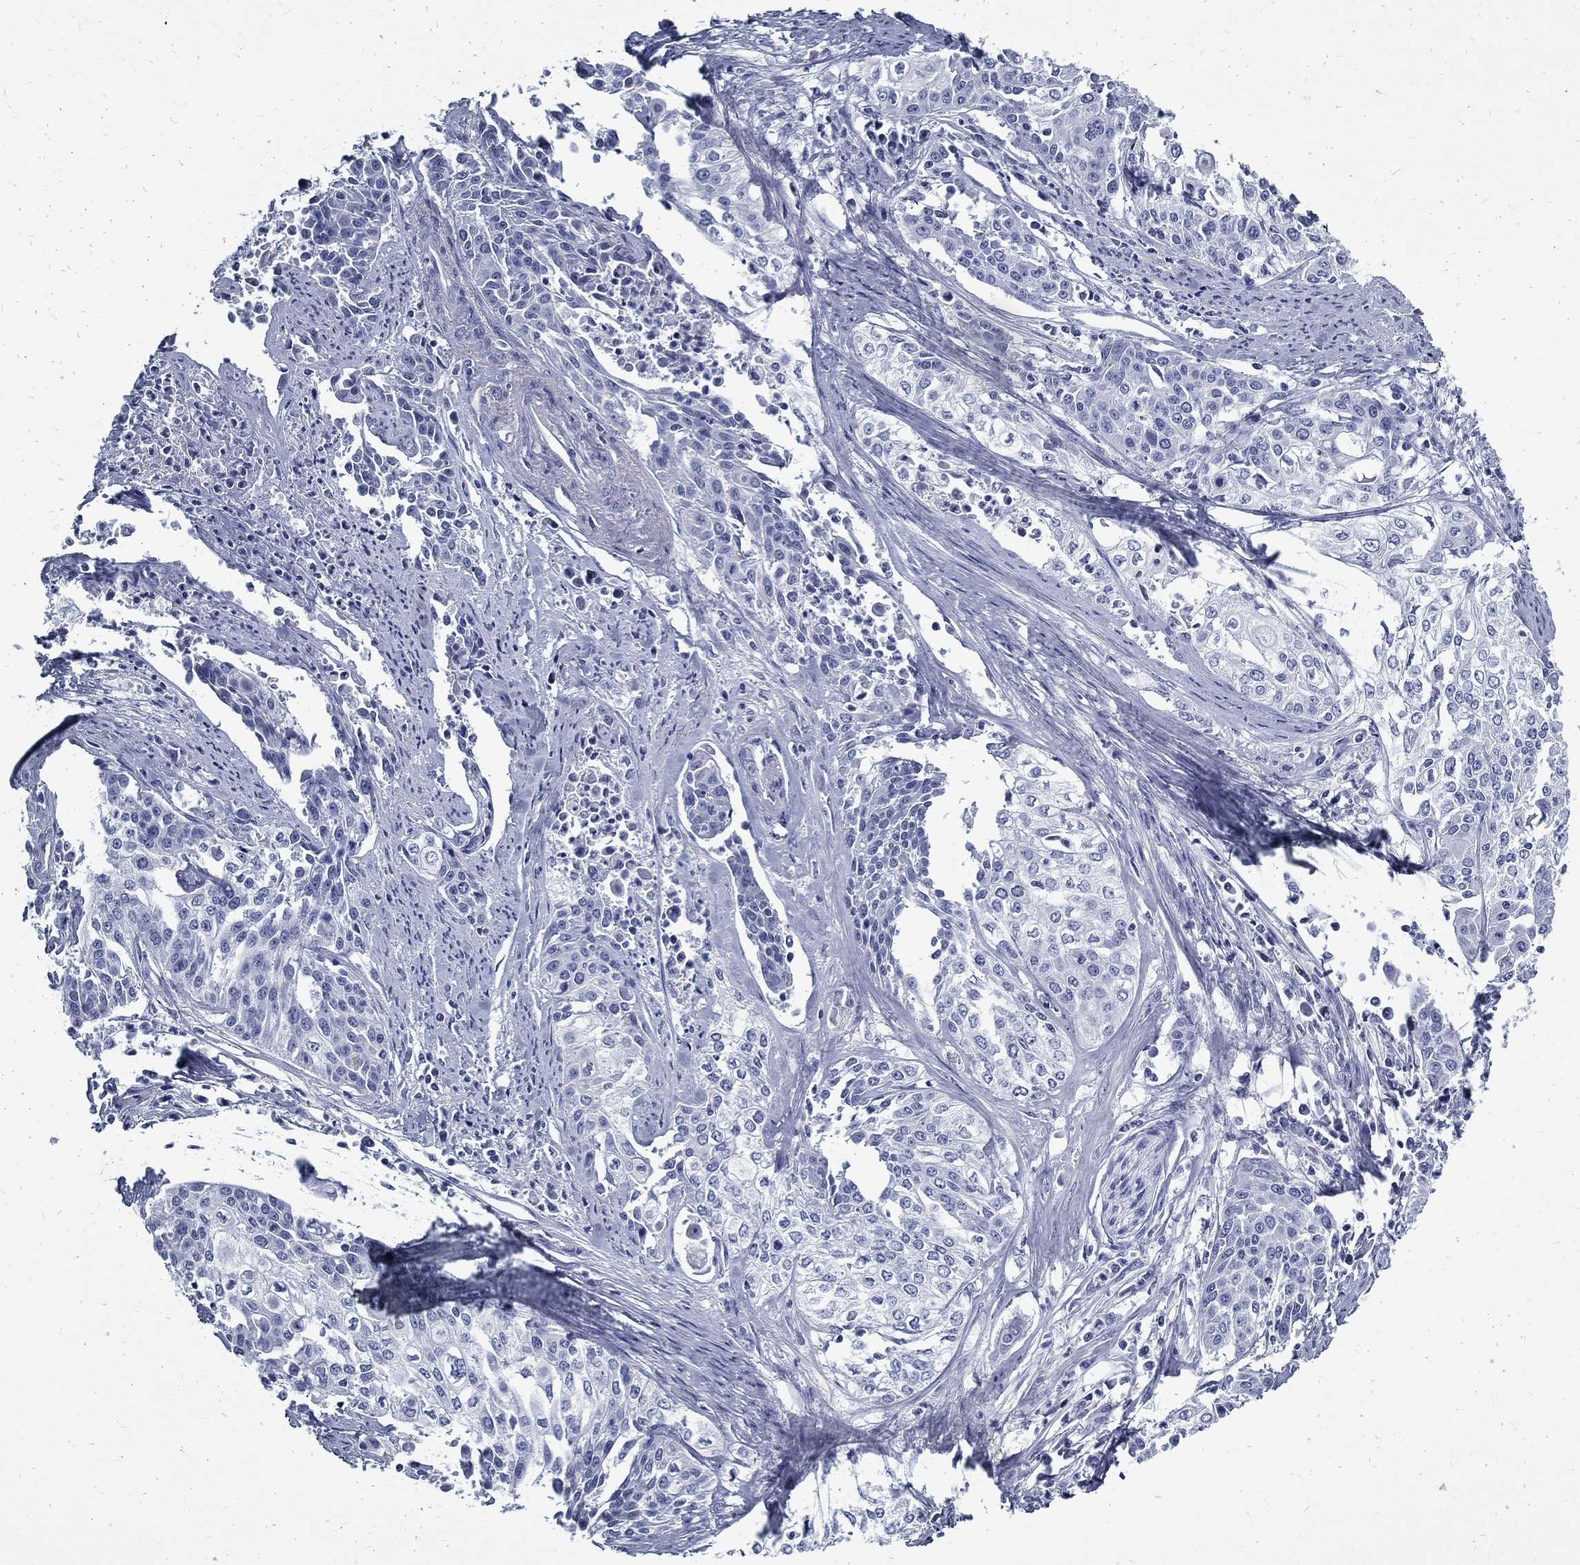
{"staining": {"intensity": "negative", "quantity": "none", "location": "none"}, "tissue": "cervical cancer", "cell_type": "Tumor cells", "image_type": "cancer", "snomed": [{"axis": "morphology", "description": "Squamous cell carcinoma, NOS"}, {"axis": "topography", "description": "Cervix"}], "caption": "An immunohistochemistry (IHC) image of cervical cancer (squamous cell carcinoma) is shown. There is no staining in tumor cells of cervical cancer (squamous cell carcinoma).", "gene": "TGM4", "patient": {"sex": "female", "age": 39}}